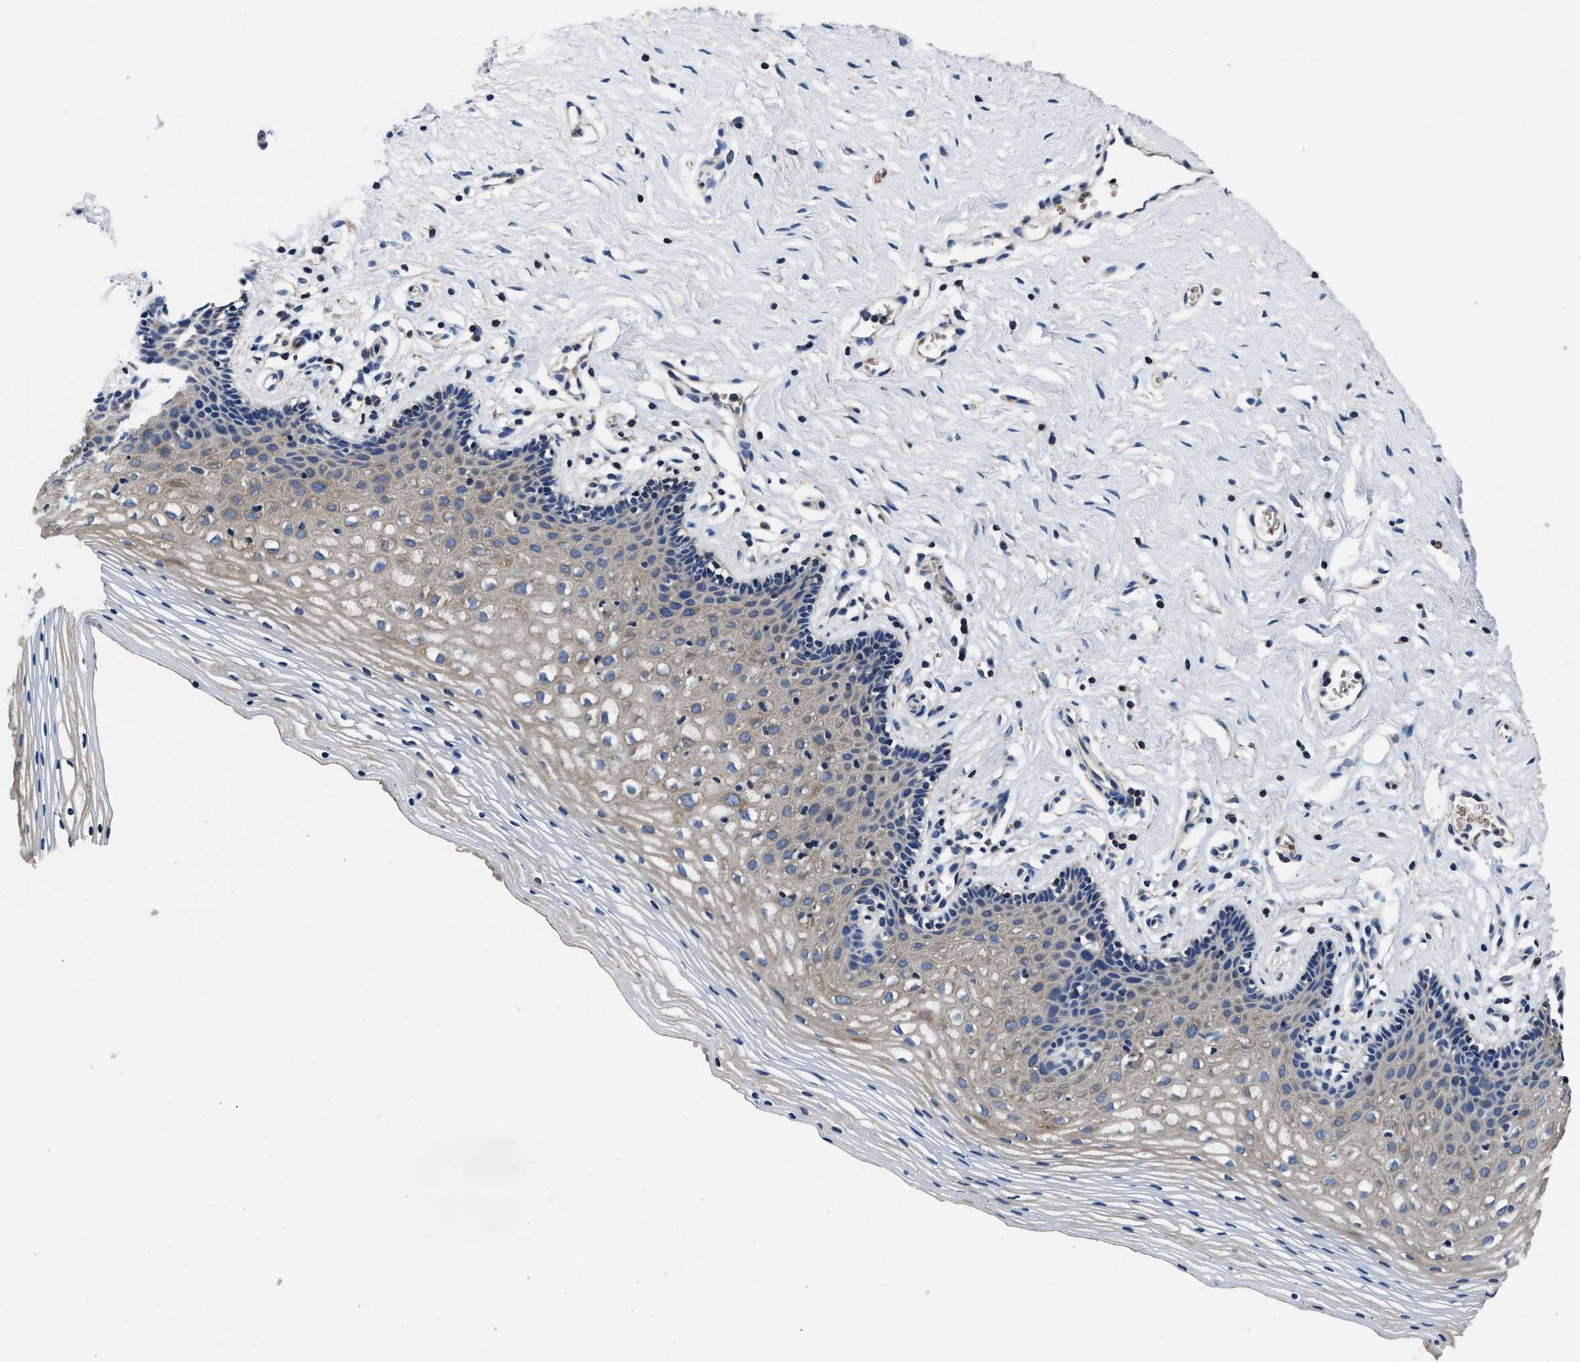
{"staining": {"intensity": "weak", "quantity": "<25%", "location": "cytoplasmic/membranous"}, "tissue": "vagina", "cell_type": "Squamous epithelial cells", "image_type": "normal", "snomed": [{"axis": "morphology", "description": "Normal tissue, NOS"}, {"axis": "topography", "description": "Vagina"}], "caption": "Immunohistochemistry photomicrograph of unremarkable human vagina stained for a protein (brown), which shows no positivity in squamous epithelial cells. (DAB (3,3'-diaminobenzidine) immunohistochemistry with hematoxylin counter stain).", "gene": "PHLPP1", "patient": {"sex": "female", "age": 32}}